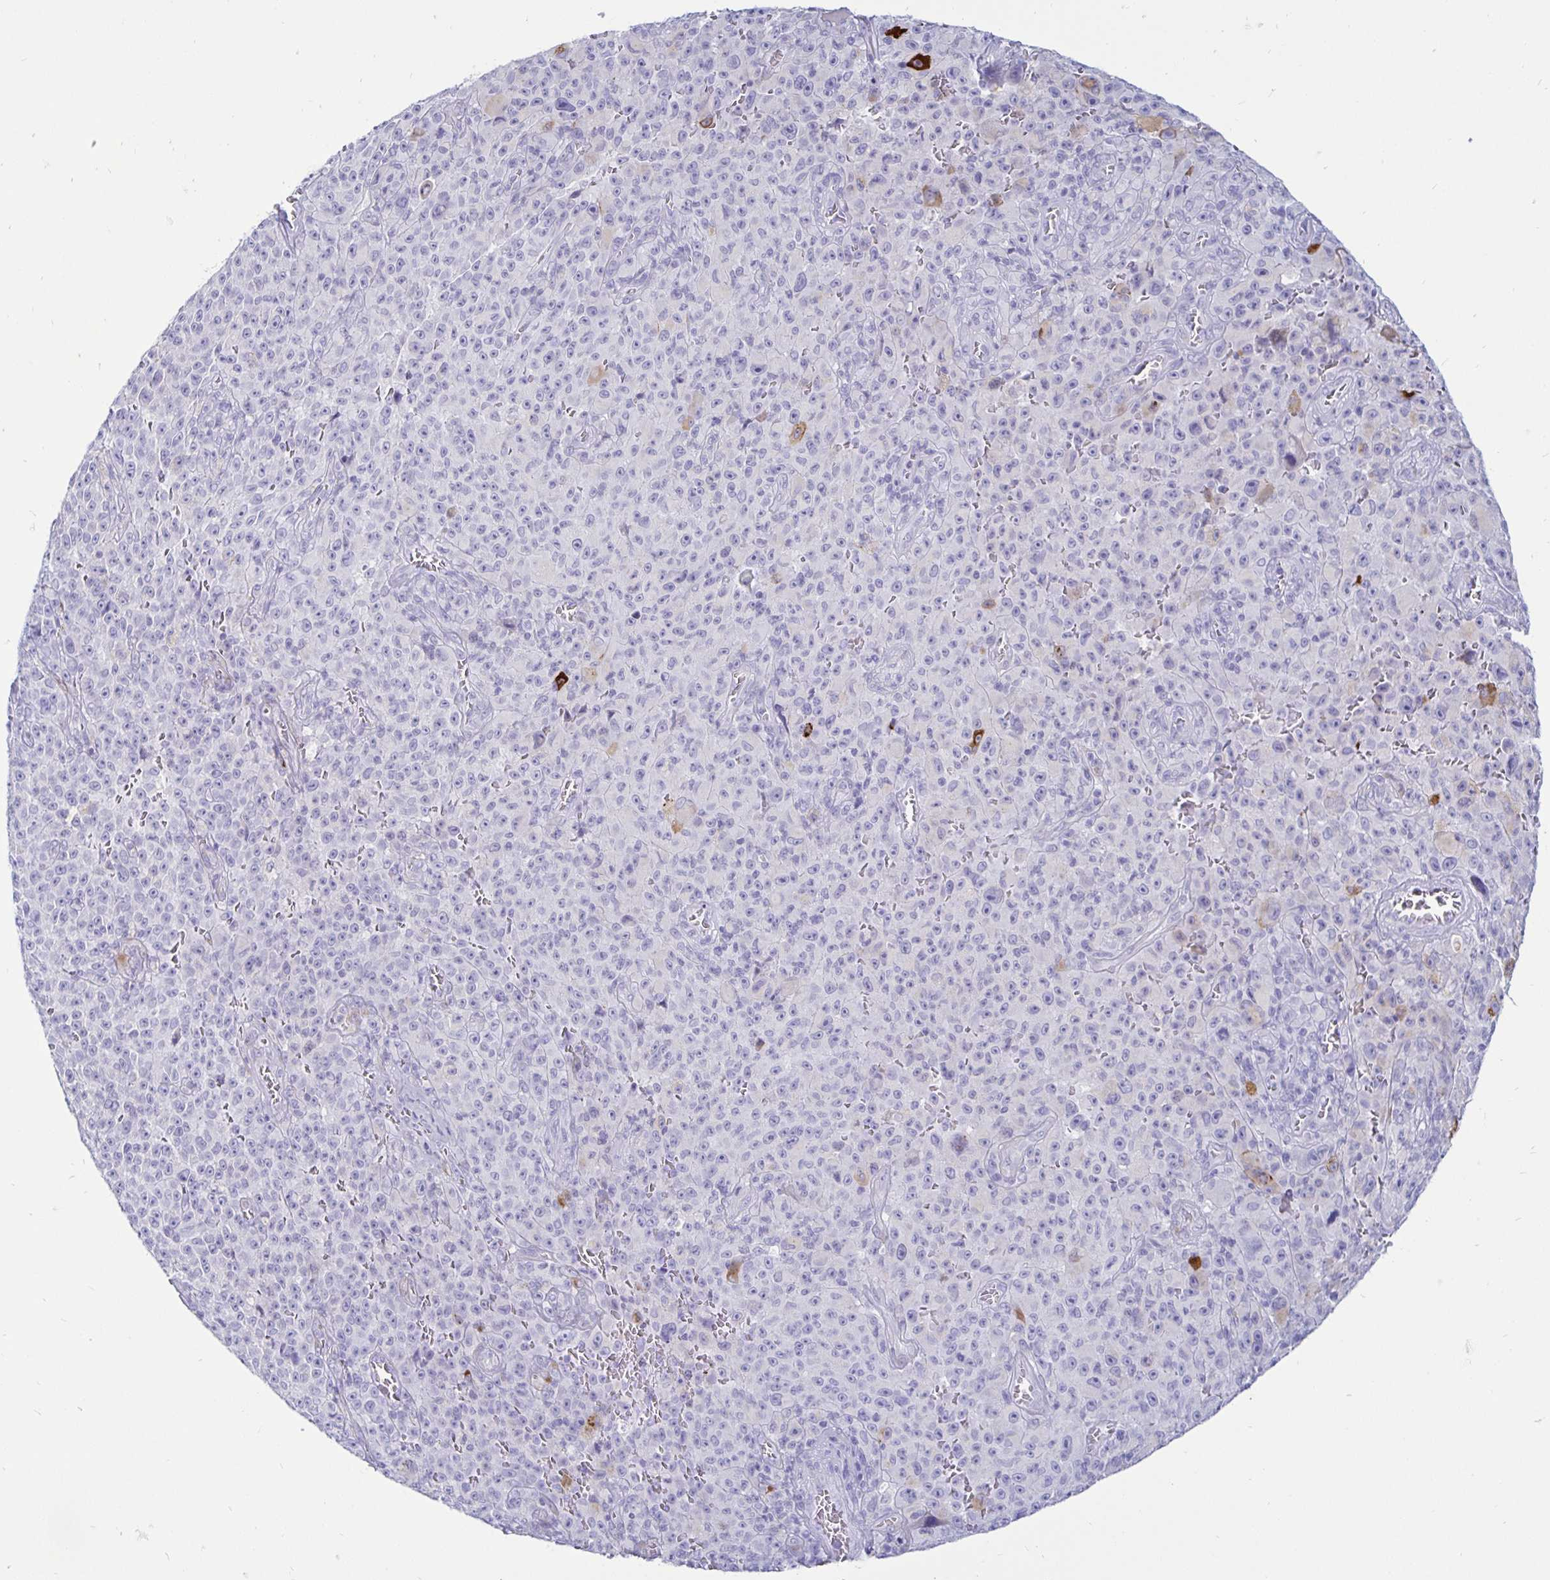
{"staining": {"intensity": "strong", "quantity": "<25%", "location": "cytoplasmic/membranous"}, "tissue": "melanoma", "cell_type": "Tumor cells", "image_type": "cancer", "snomed": [{"axis": "morphology", "description": "Malignant melanoma, NOS"}, {"axis": "topography", "description": "Skin"}], "caption": "Immunohistochemistry (IHC) staining of melanoma, which displays medium levels of strong cytoplasmic/membranous positivity in approximately <25% of tumor cells indicating strong cytoplasmic/membranous protein expression. The staining was performed using DAB (3,3'-diaminobenzidine) (brown) for protein detection and nuclei were counterstained in hematoxylin (blue).", "gene": "TIMP1", "patient": {"sex": "female", "age": 82}}